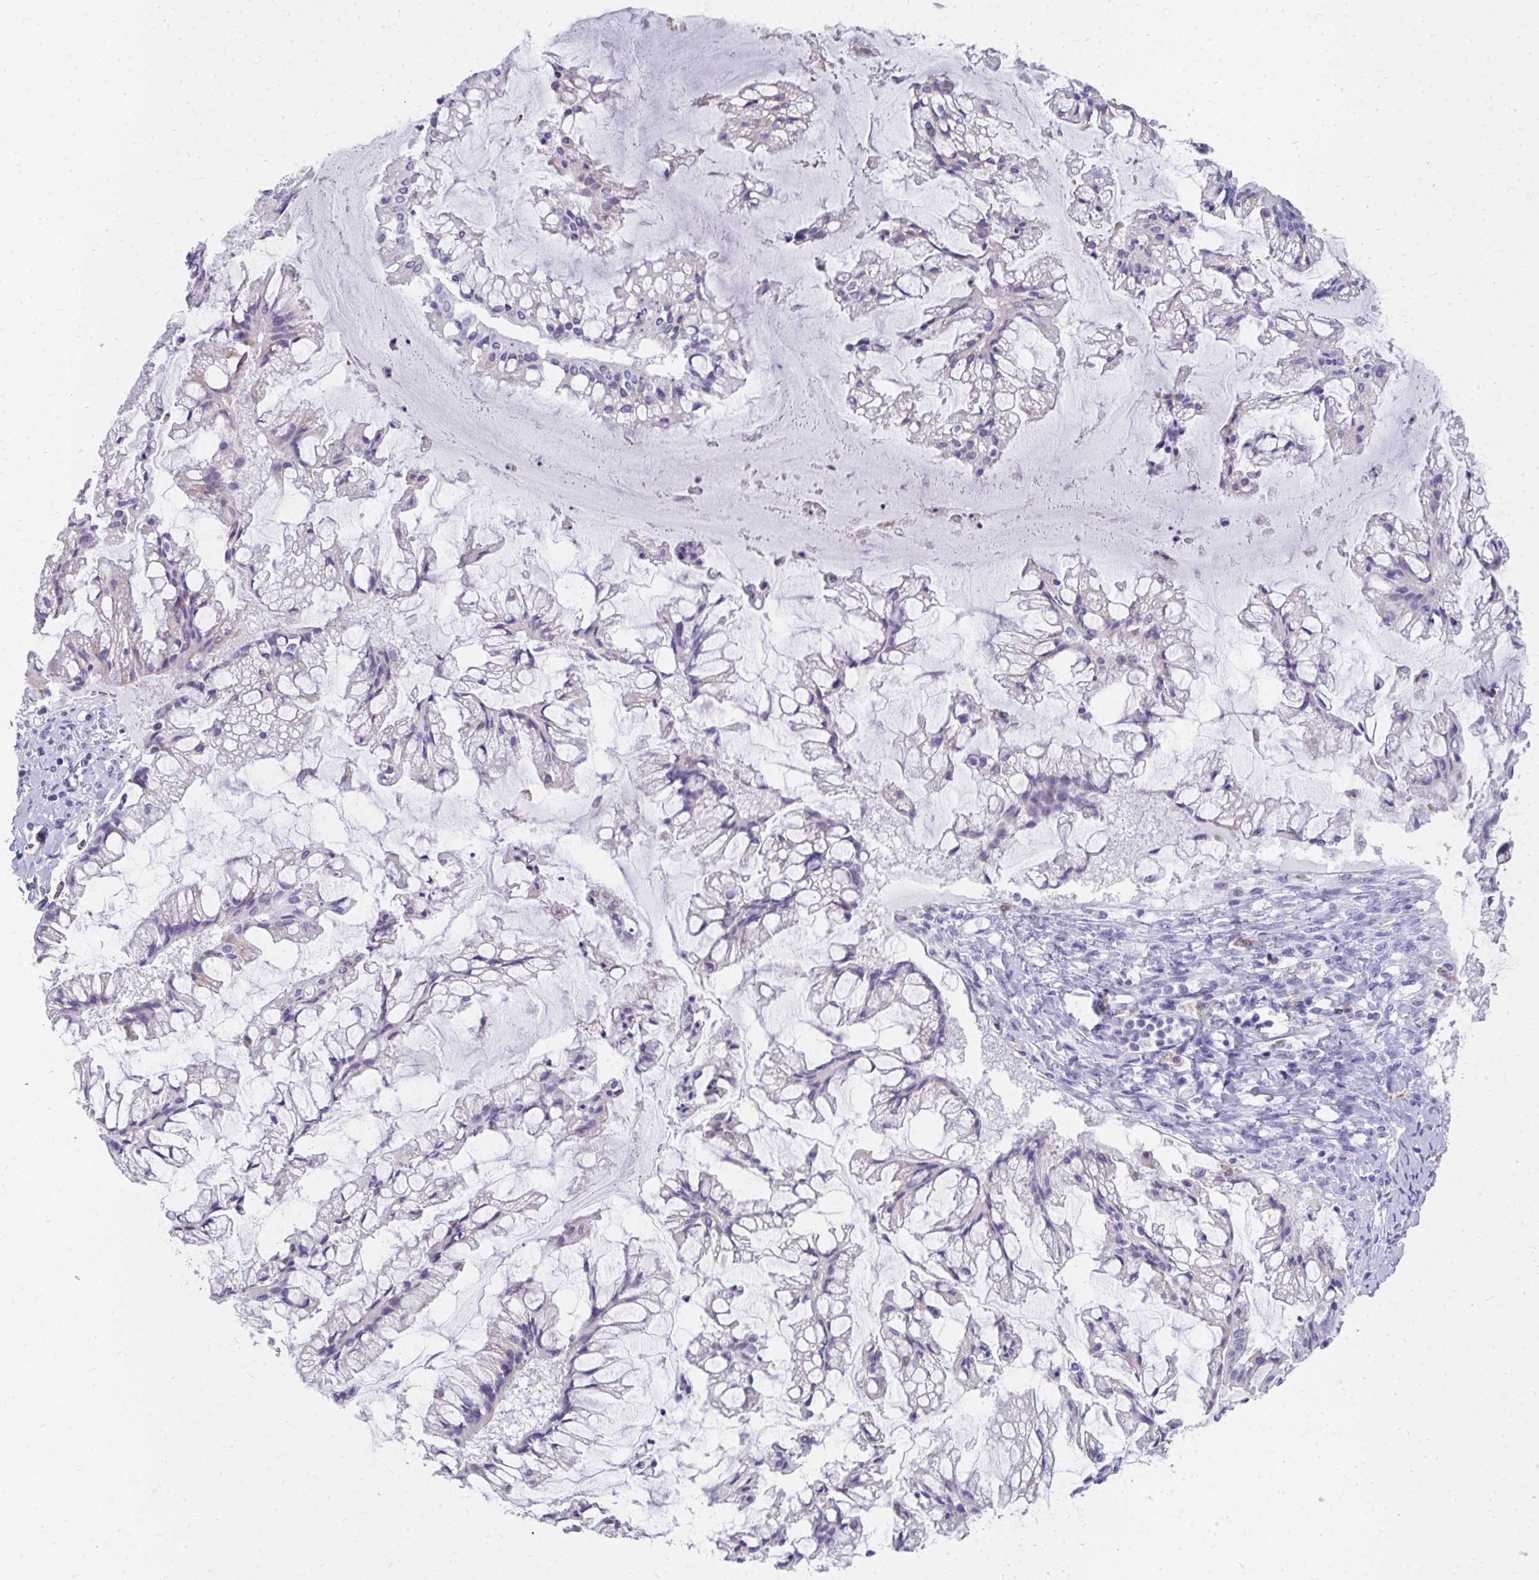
{"staining": {"intensity": "negative", "quantity": "none", "location": "none"}, "tissue": "ovarian cancer", "cell_type": "Tumor cells", "image_type": "cancer", "snomed": [{"axis": "morphology", "description": "Cystadenocarcinoma, mucinous, NOS"}, {"axis": "topography", "description": "Ovary"}], "caption": "There is no significant staining in tumor cells of ovarian mucinous cystadenocarcinoma. (IHC, brightfield microscopy, high magnification).", "gene": "CD163", "patient": {"sex": "female", "age": 73}}